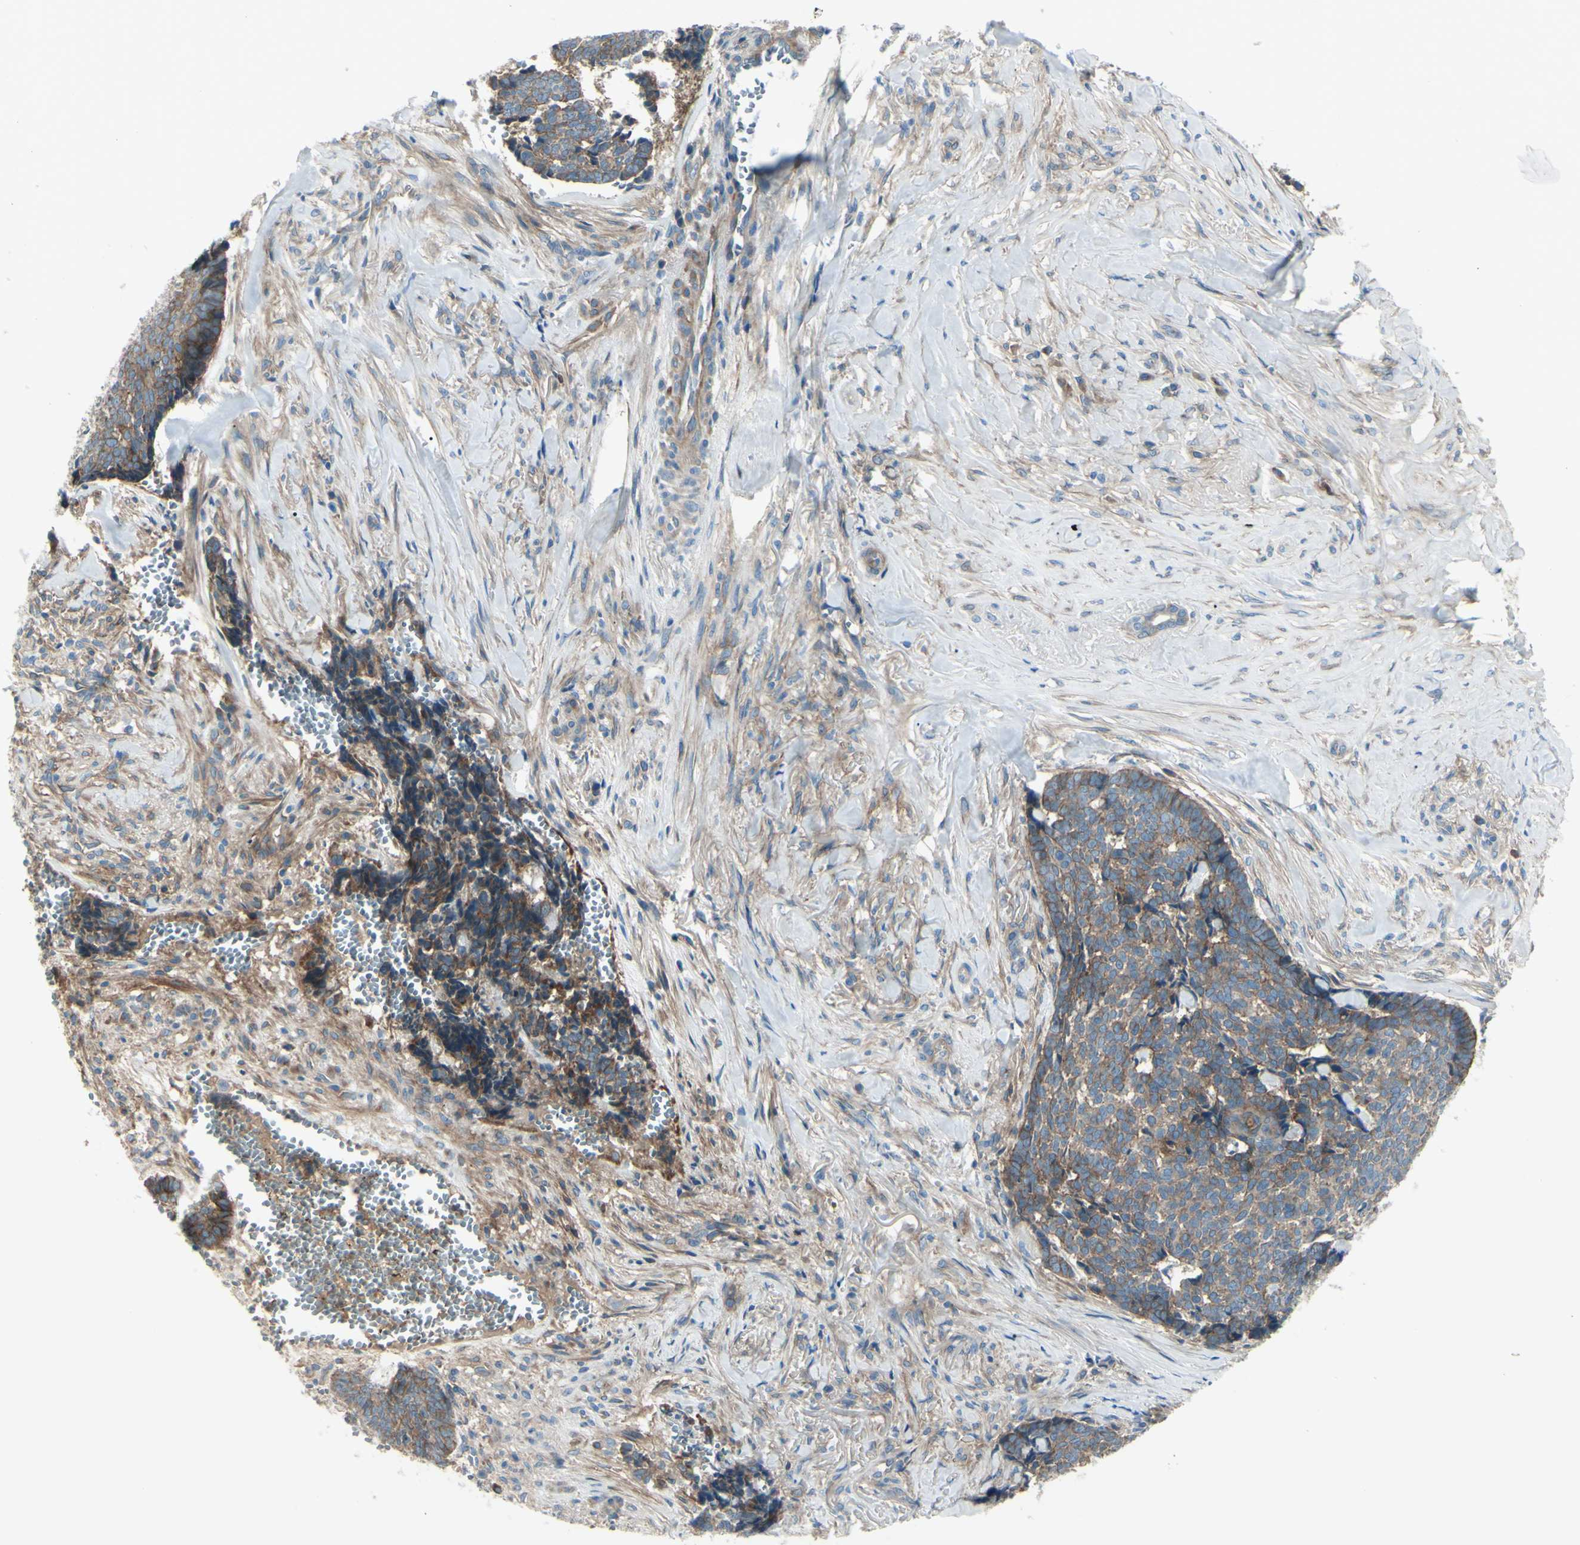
{"staining": {"intensity": "moderate", "quantity": ">75%", "location": "cytoplasmic/membranous"}, "tissue": "skin cancer", "cell_type": "Tumor cells", "image_type": "cancer", "snomed": [{"axis": "morphology", "description": "Basal cell carcinoma"}, {"axis": "topography", "description": "Skin"}], "caption": "Tumor cells reveal medium levels of moderate cytoplasmic/membranous staining in about >75% of cells in human basal cell carcinoma (skin). (brown staining indicates protein expression, while blue staining denotes nuclei).", "gene": "PCDHGA2", "patient": {"sex": "male", "age": 84}}